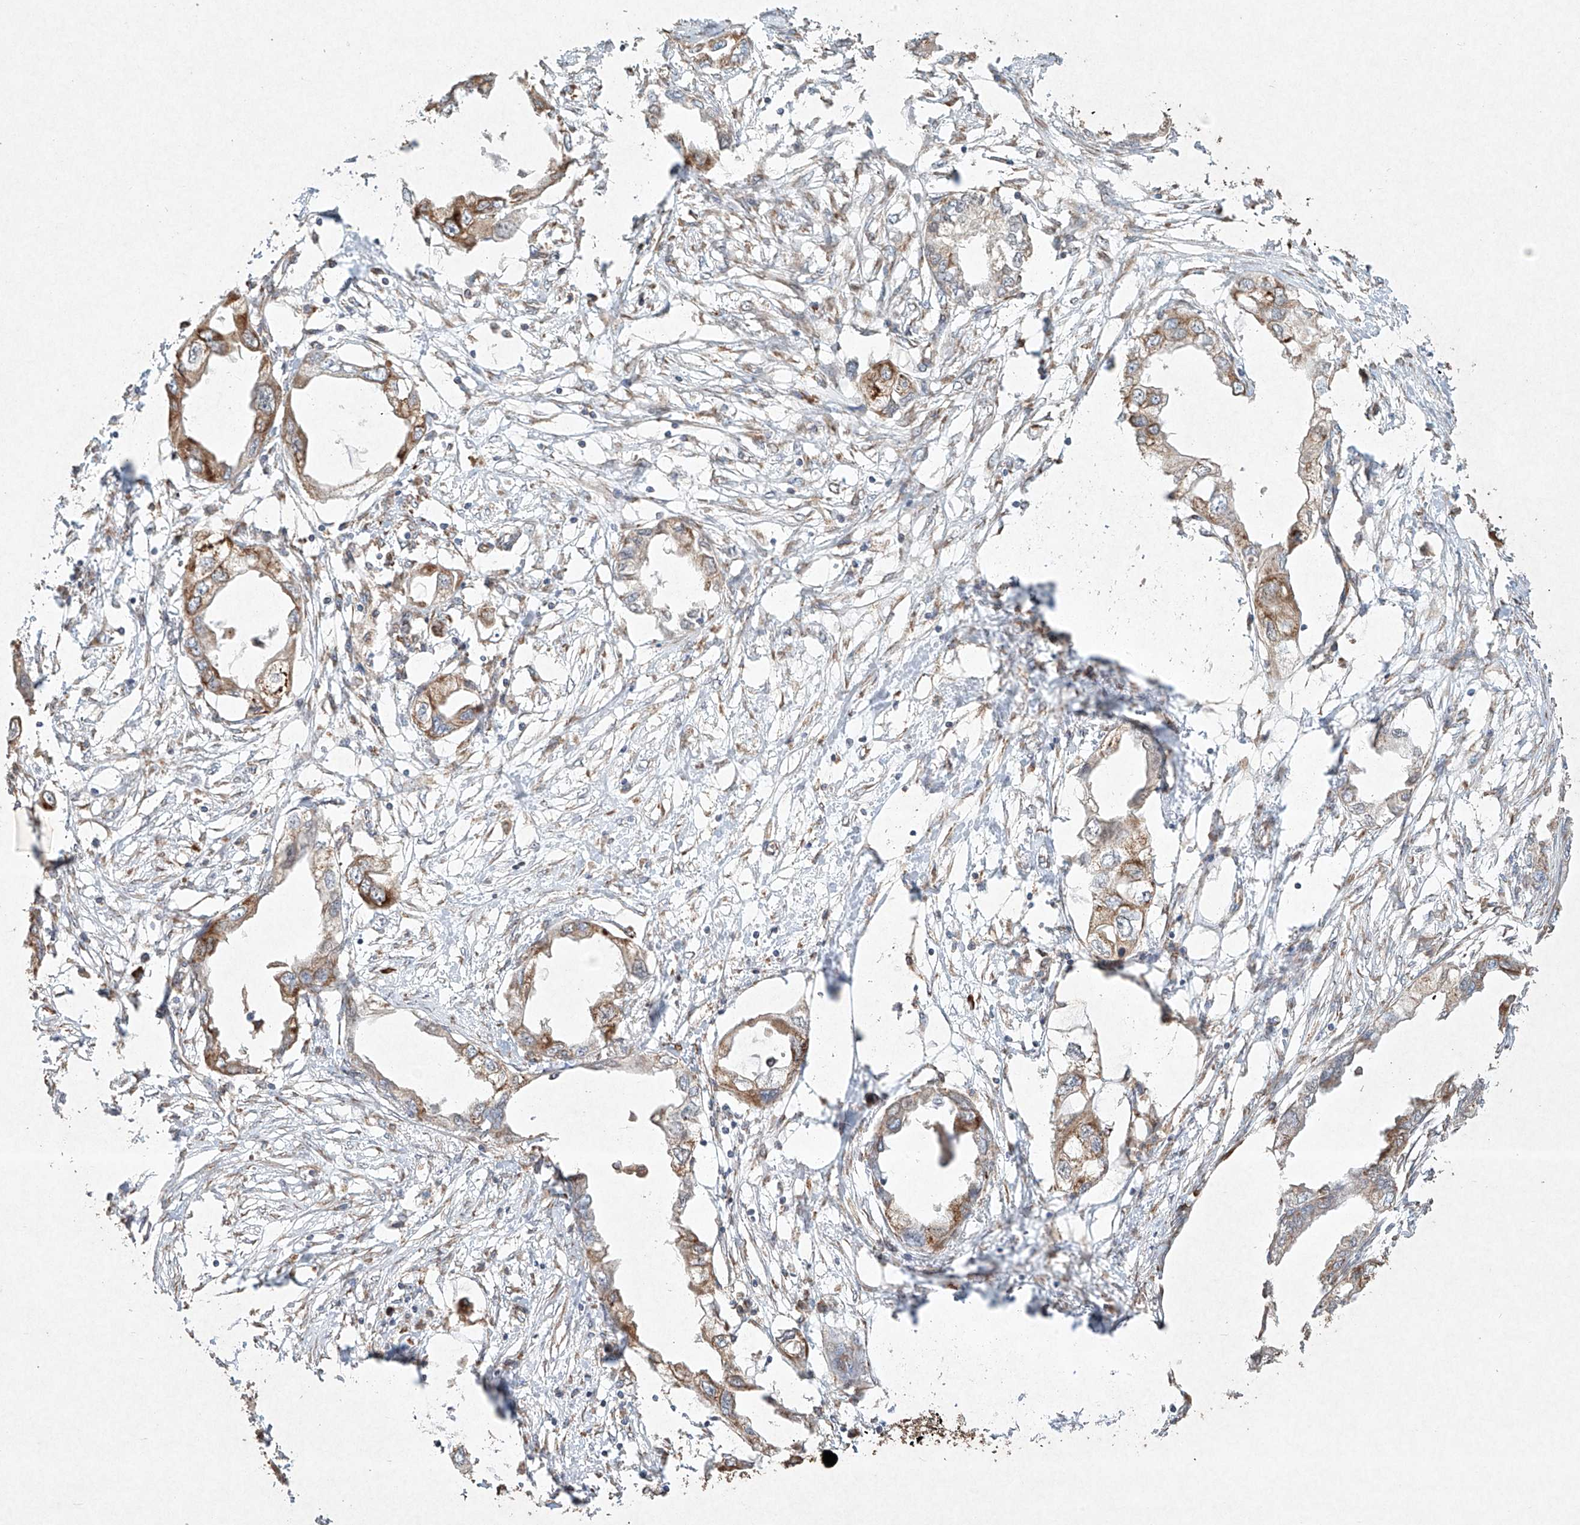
{"staining": {"intensity": "moderate", "quantity": ">75%", "location": "cytoplasmic/membranous"}, "tissue": "endometrial cancer", "cell_type": "Tumor cells", "image_type": "cancer", "snomed": [{"axis": "morphology", "description": "Adenocarcinoma, NOS"}, {"axis": "morphology", "description": "Adenocarcinoma, metastatic, NOS"}, {"axis": "topography", "description": "Adipose tissue"}, {"axis": "topography", "description": "Endometrium"}], "caption": "Moderate cytoplasmic/membranous expression for a protein is seen in about >75% of tumor cells of endometrial cancer (metastatic adenocarcinoma) using IHC.", "gene": "SEMA3B", "patient": {"sex": "female", "age": 67}}